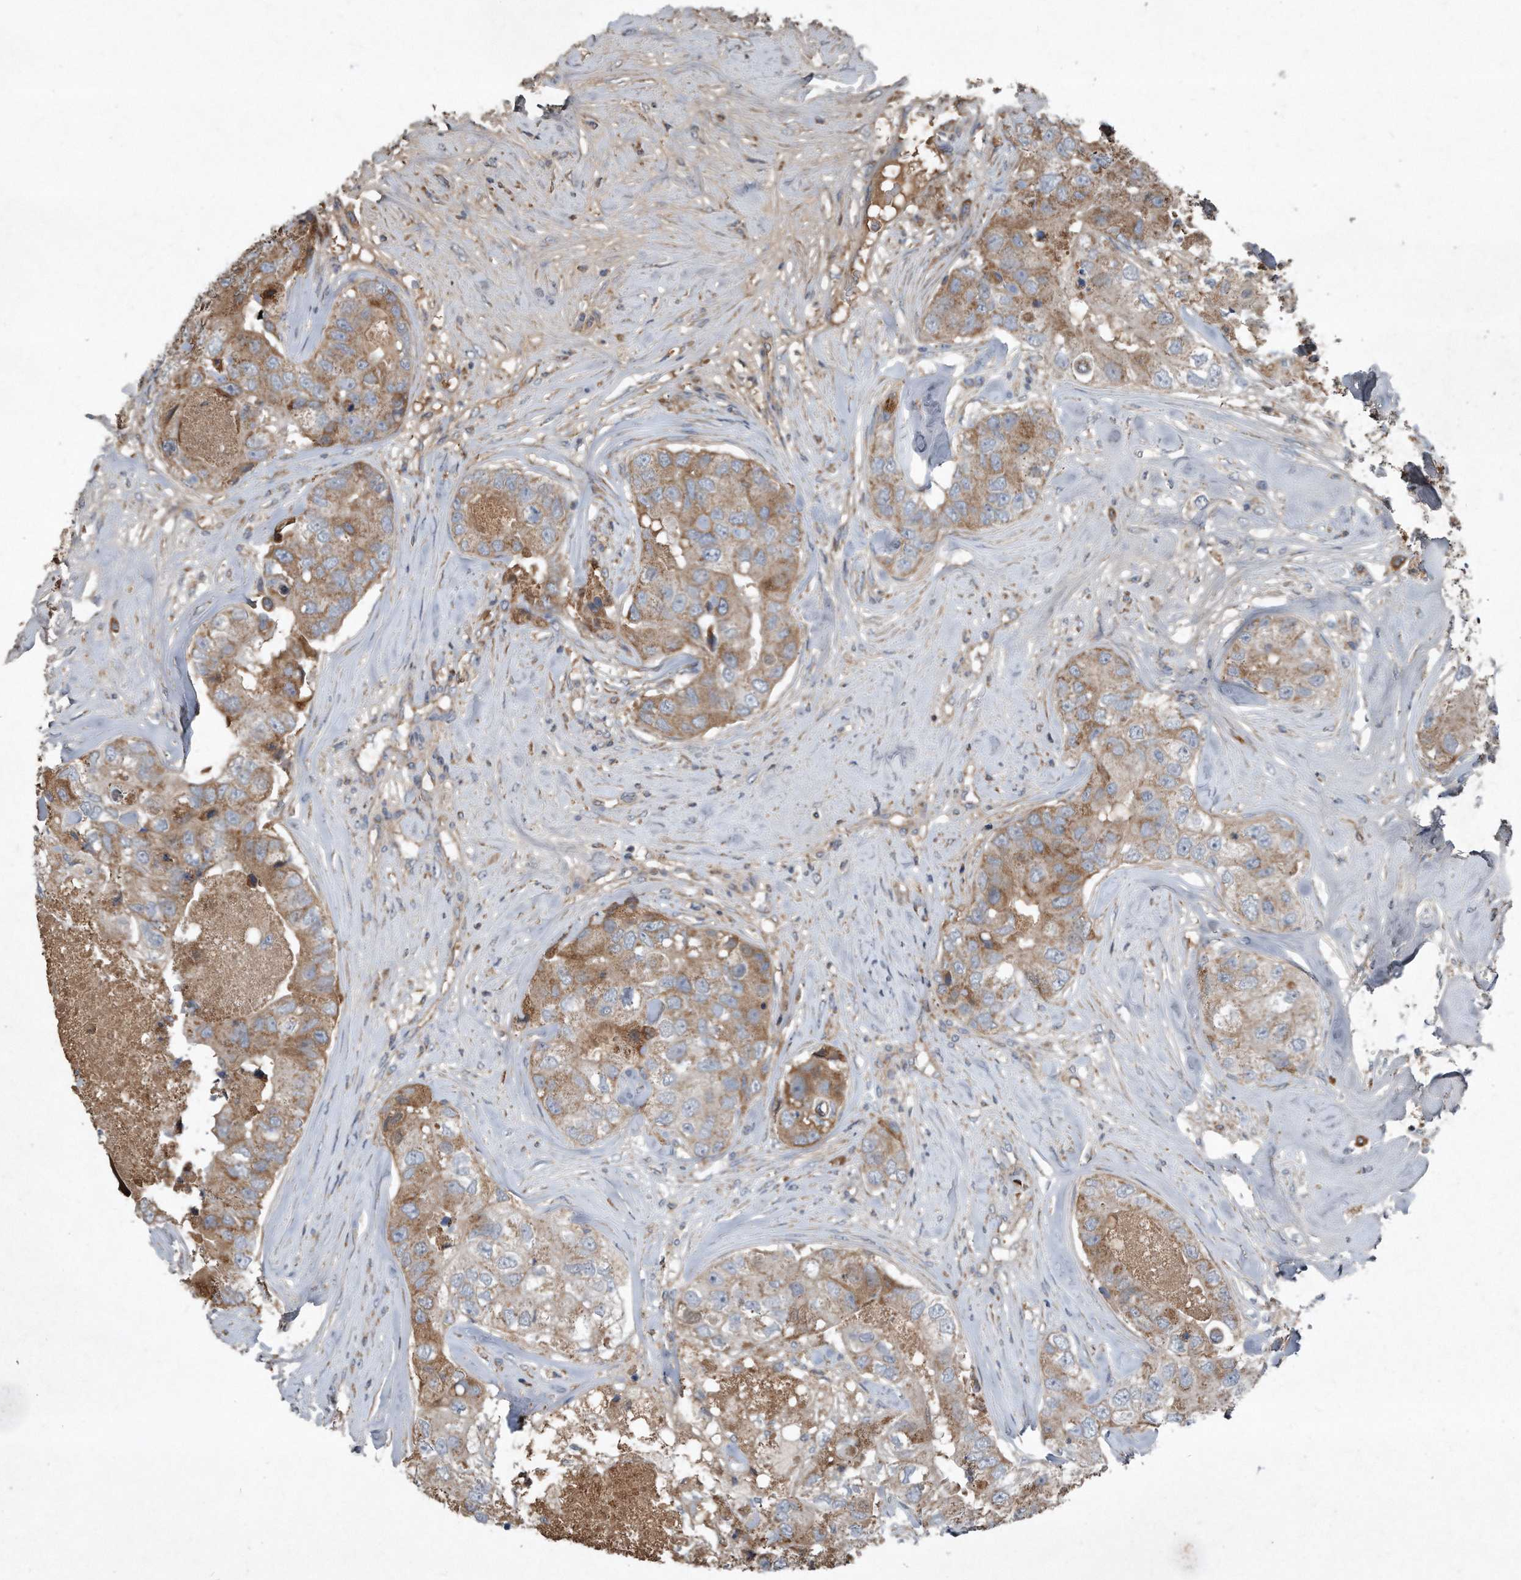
{"staining": {"intensity": "moderate", "quantity": ">75%", "location": "cytoplasmic/membranous"}, "tissue": "breast cancer", "cell_type": "Tumor cells", "image_type": "cancer", "snomed": [{"axis": "morphology", "description": "Duct carcinoma"}, {"axis": "topography", "description": "Breast"}], "caption": "Tumor cells display moderate cytoplasmic/membranous expression in approximately >75% of cells in invasive ductal carcinoma (breast).", "gene": "SDHA", "patient": {"sex": "female", "age": 62}}